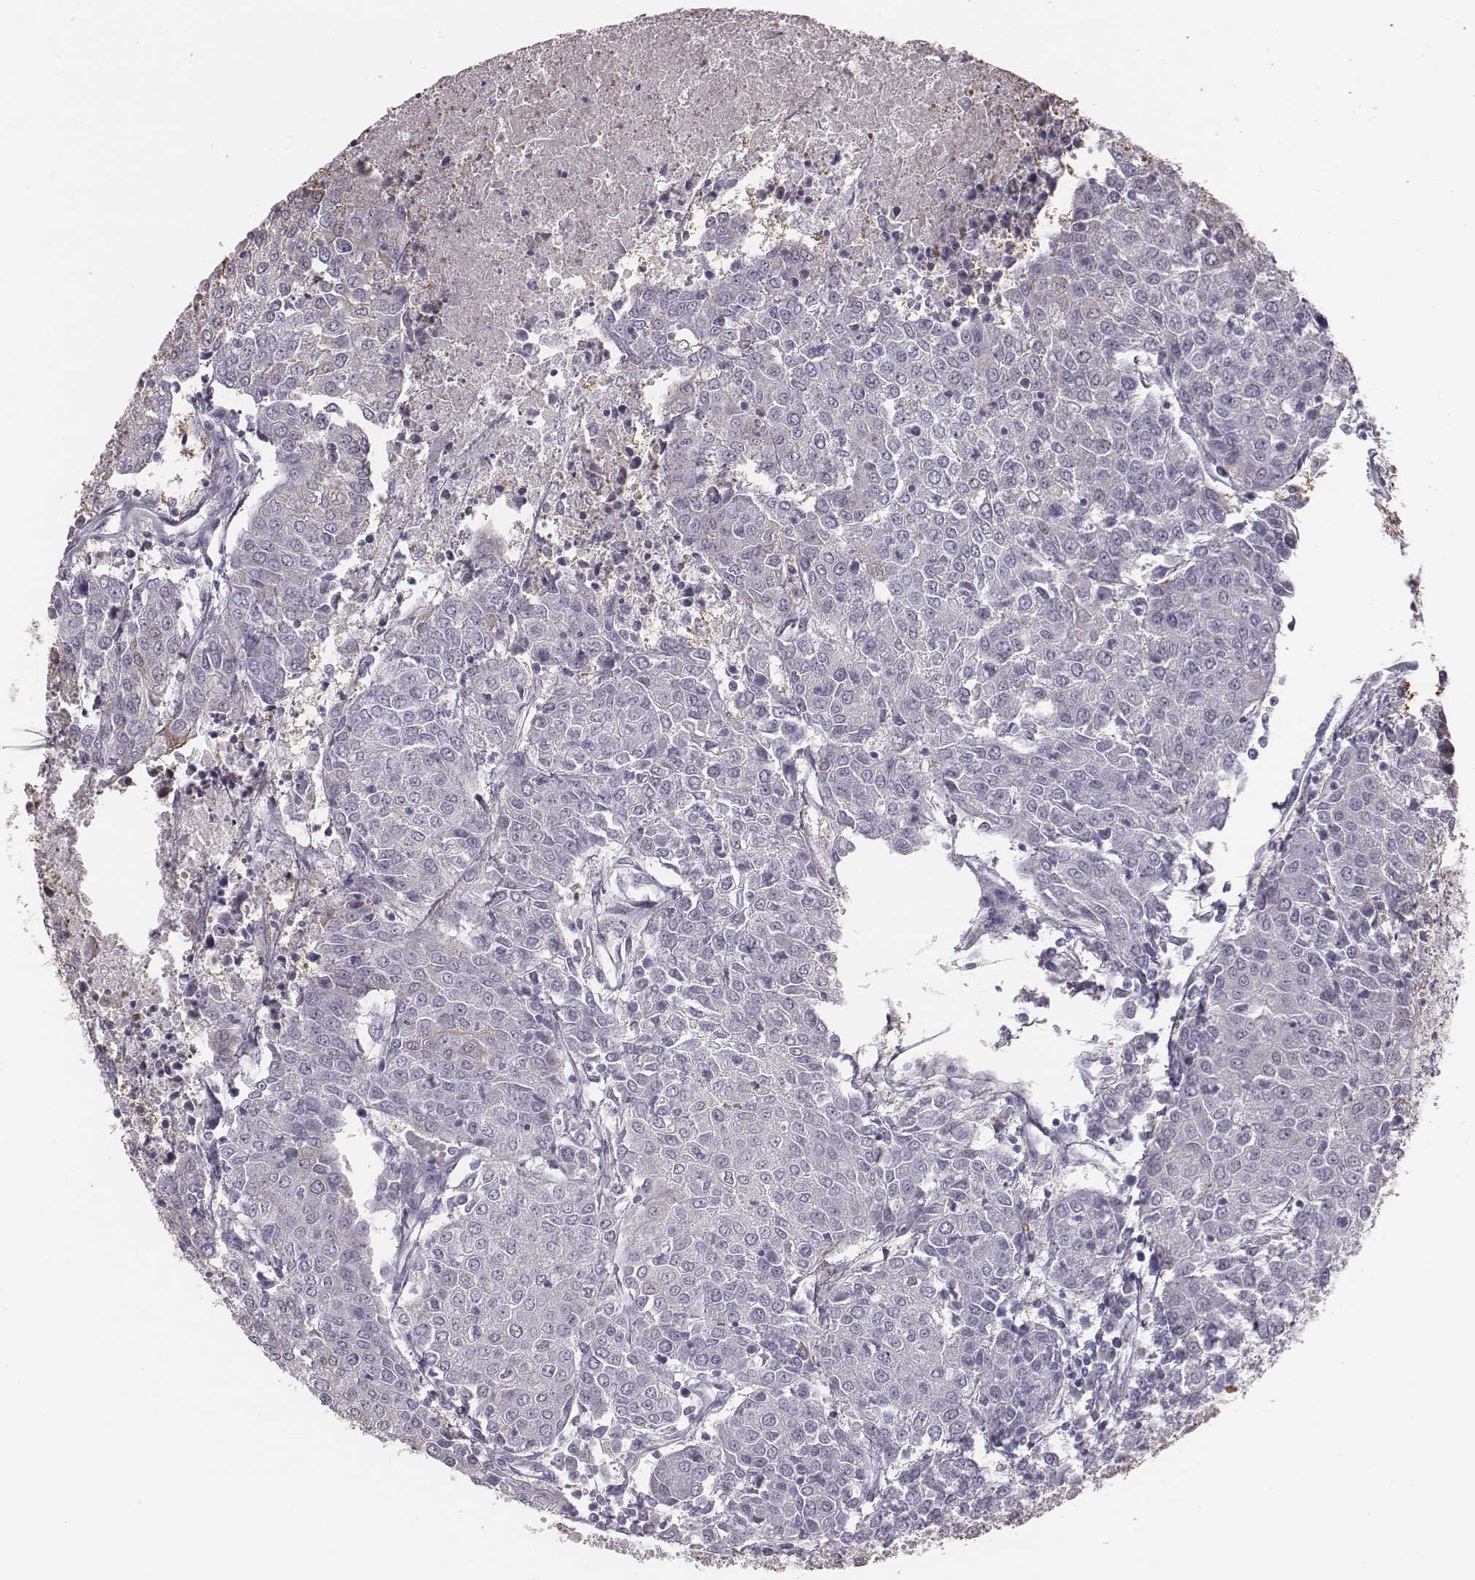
{"staining": {"intensity": "negative", "quantity": "none", "location": "none"}, "tissue": "urothelial cancer", "cell_type": "Tumor cells", "image_type": "cancer", "snomed": [{"axis": "morphology", "description": "Urothelial carcinoma, High grade"}, {"axis": "topography", "description": "Urinary bladder"}], "caption": "DAB (3,3'-diaminobenzidine) immunohistochemical staining of human urothelial carcinoma (high-grade) shows no significant expression in tumor cells.", "gene": "C6orf58", "patient": {"sex": "female", "age": 85}}